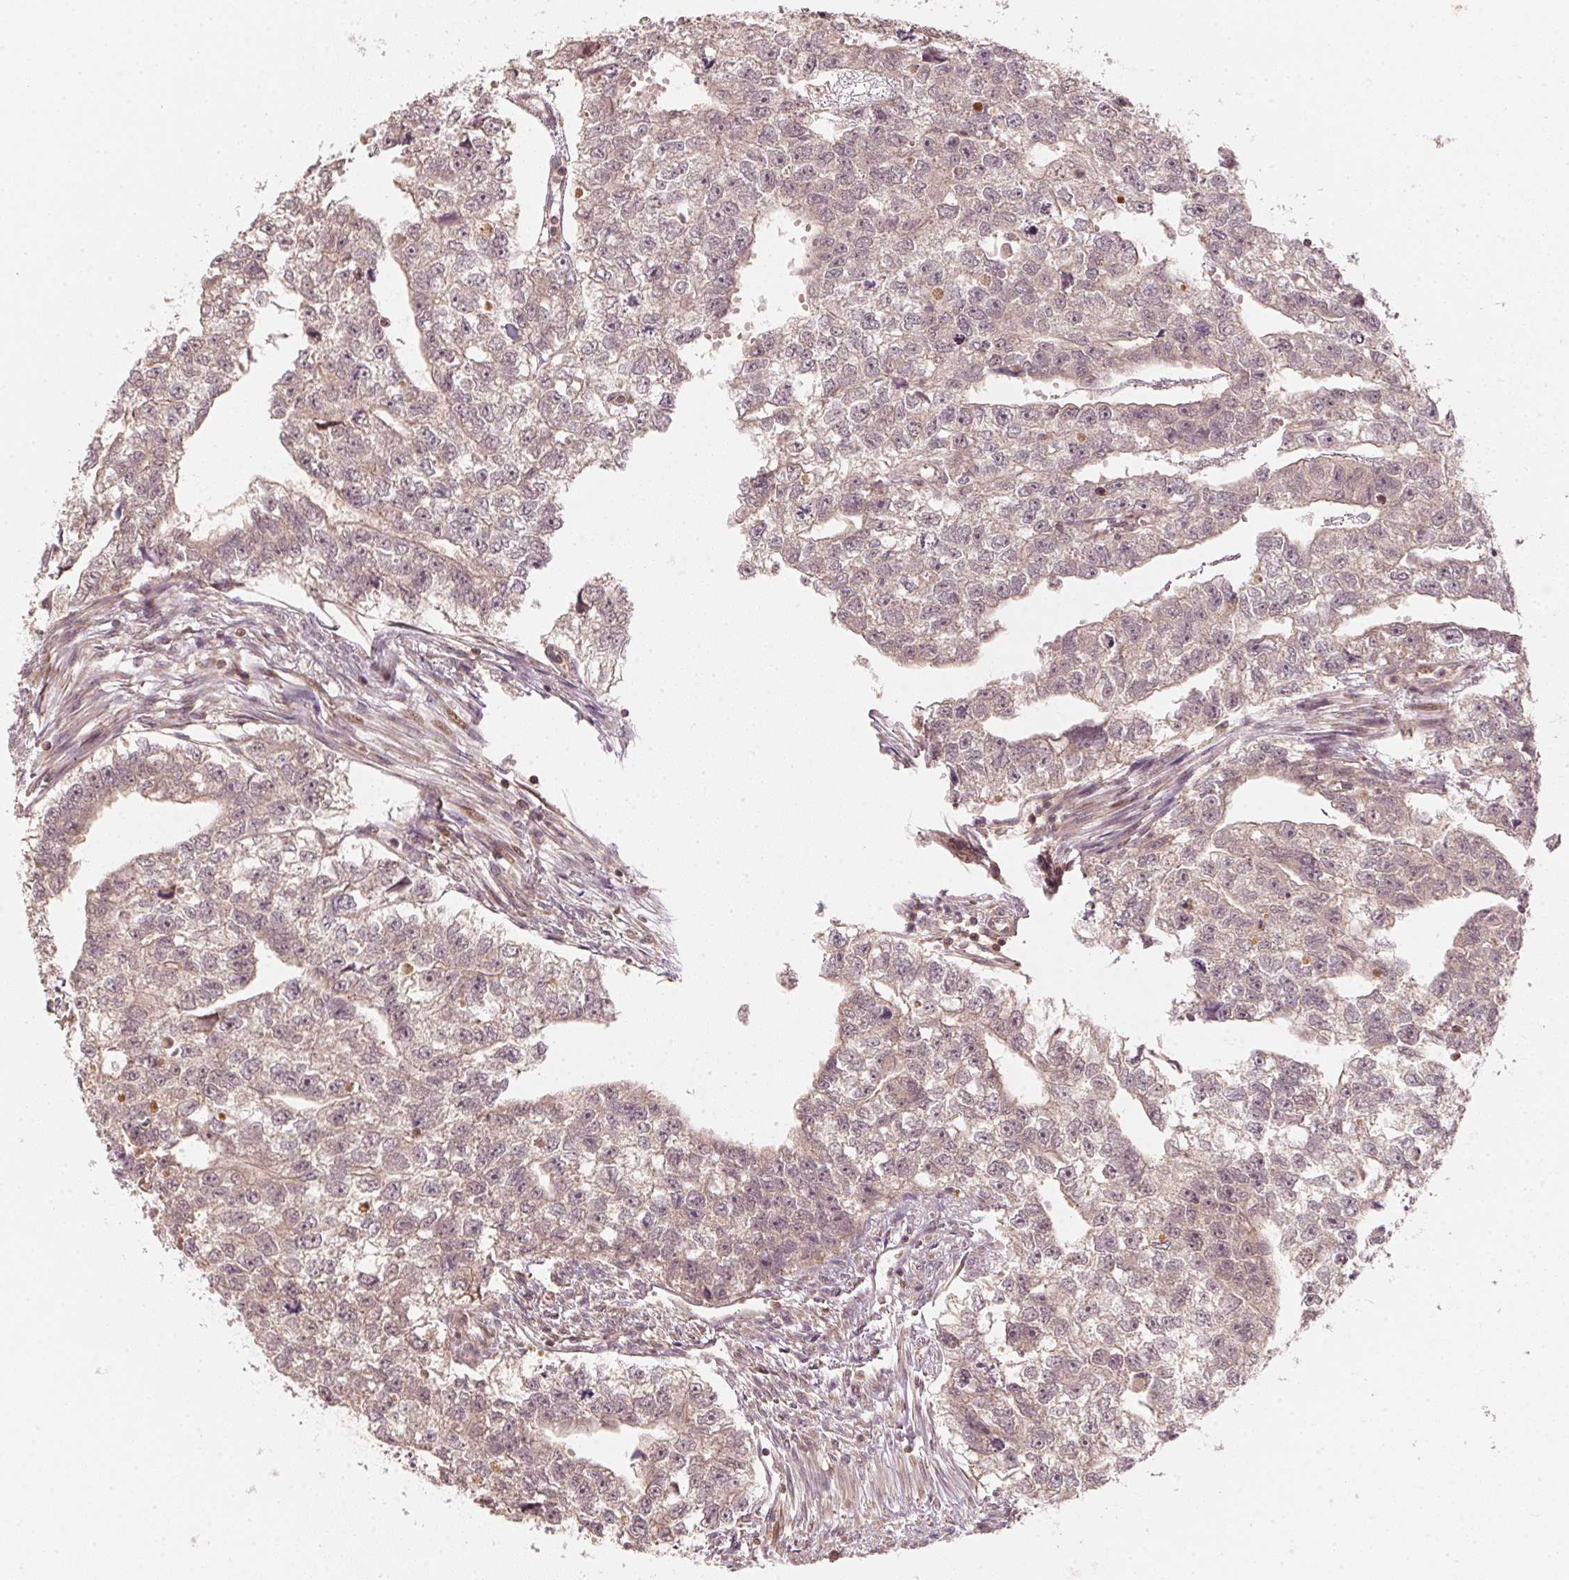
{"staining": {"intensity": "weak", "quantity": "<25%", "location": "nuclear"}, "tissue": "testis cancer", "cell_type": "Tumor cells", "image_type": "cancer", "snomed": [{"axis": "morphology", "description": "Carcinoma, Embryonal, NOS"}, {"axis": "morphology", "description": "Teratoma, malignant, NOS"}, {"axis": "topography", "description": "Testis"}], "caption": "Tumor cells are negative for protein expression in human testis embryonal carcinoma.", "gene": "UBE2L3", "patient": {"sex": "male", "age": 44}}